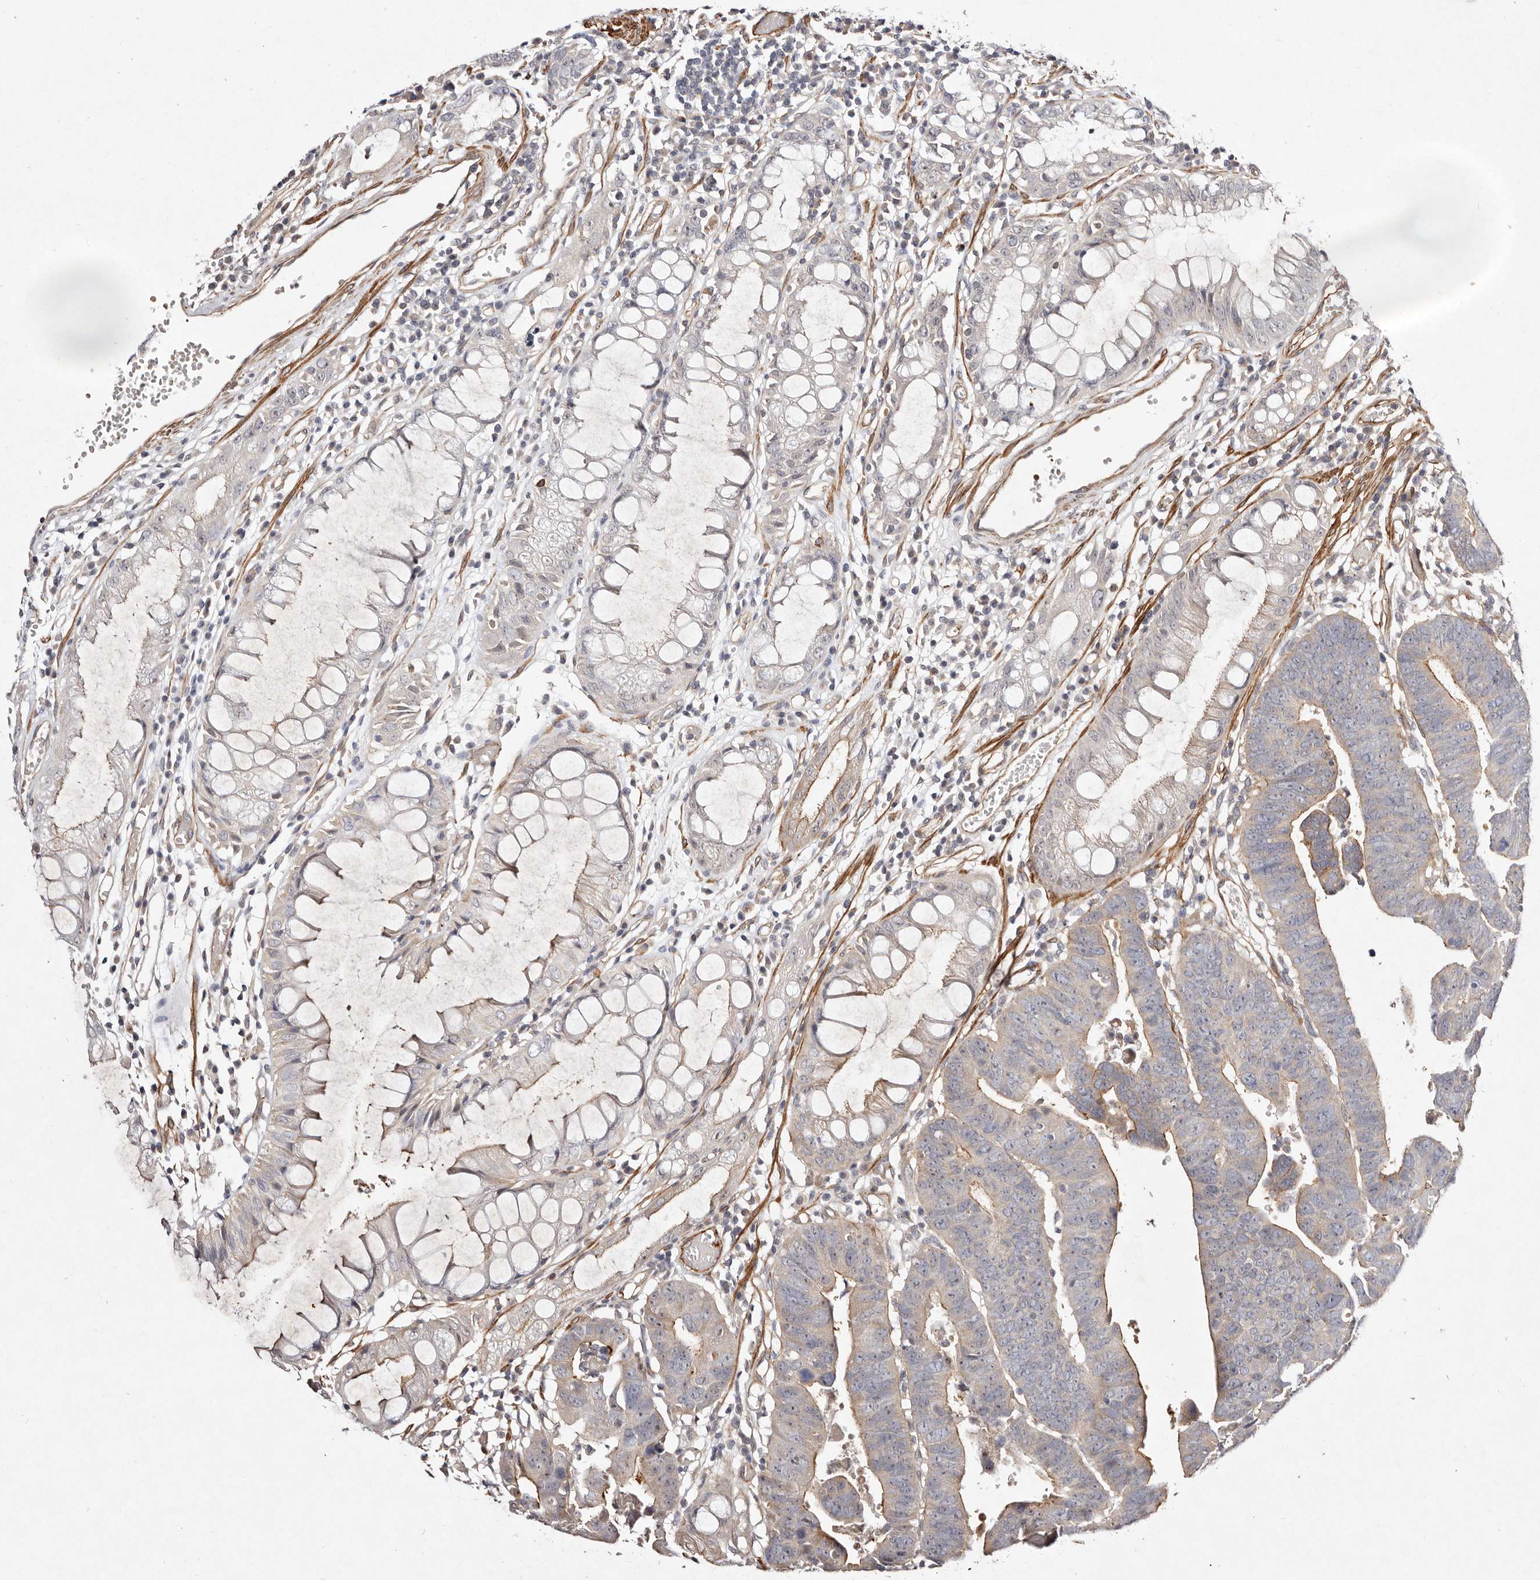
{"staining": {"intensity": "weak", "quantity": "25%-75%", "location": "cytoplasmic/membranous"}, "tissue": "colorectal cancer", "cell_type": "Tumor cells", "image_type": "cancer", "snomed": [{"axis": "morphology", "description": "Adenocarcinoma, NOS"}, {"axis": "topography", "description": "Rectum"}], "caption": "Tumor cells reveal weak cytoplasmic/membranous positivity in about 25%-75% of cells in colorectal adenocarcinoma.", "gene": "MTMR11", "patient": {"sex": "female", "age": 65}}